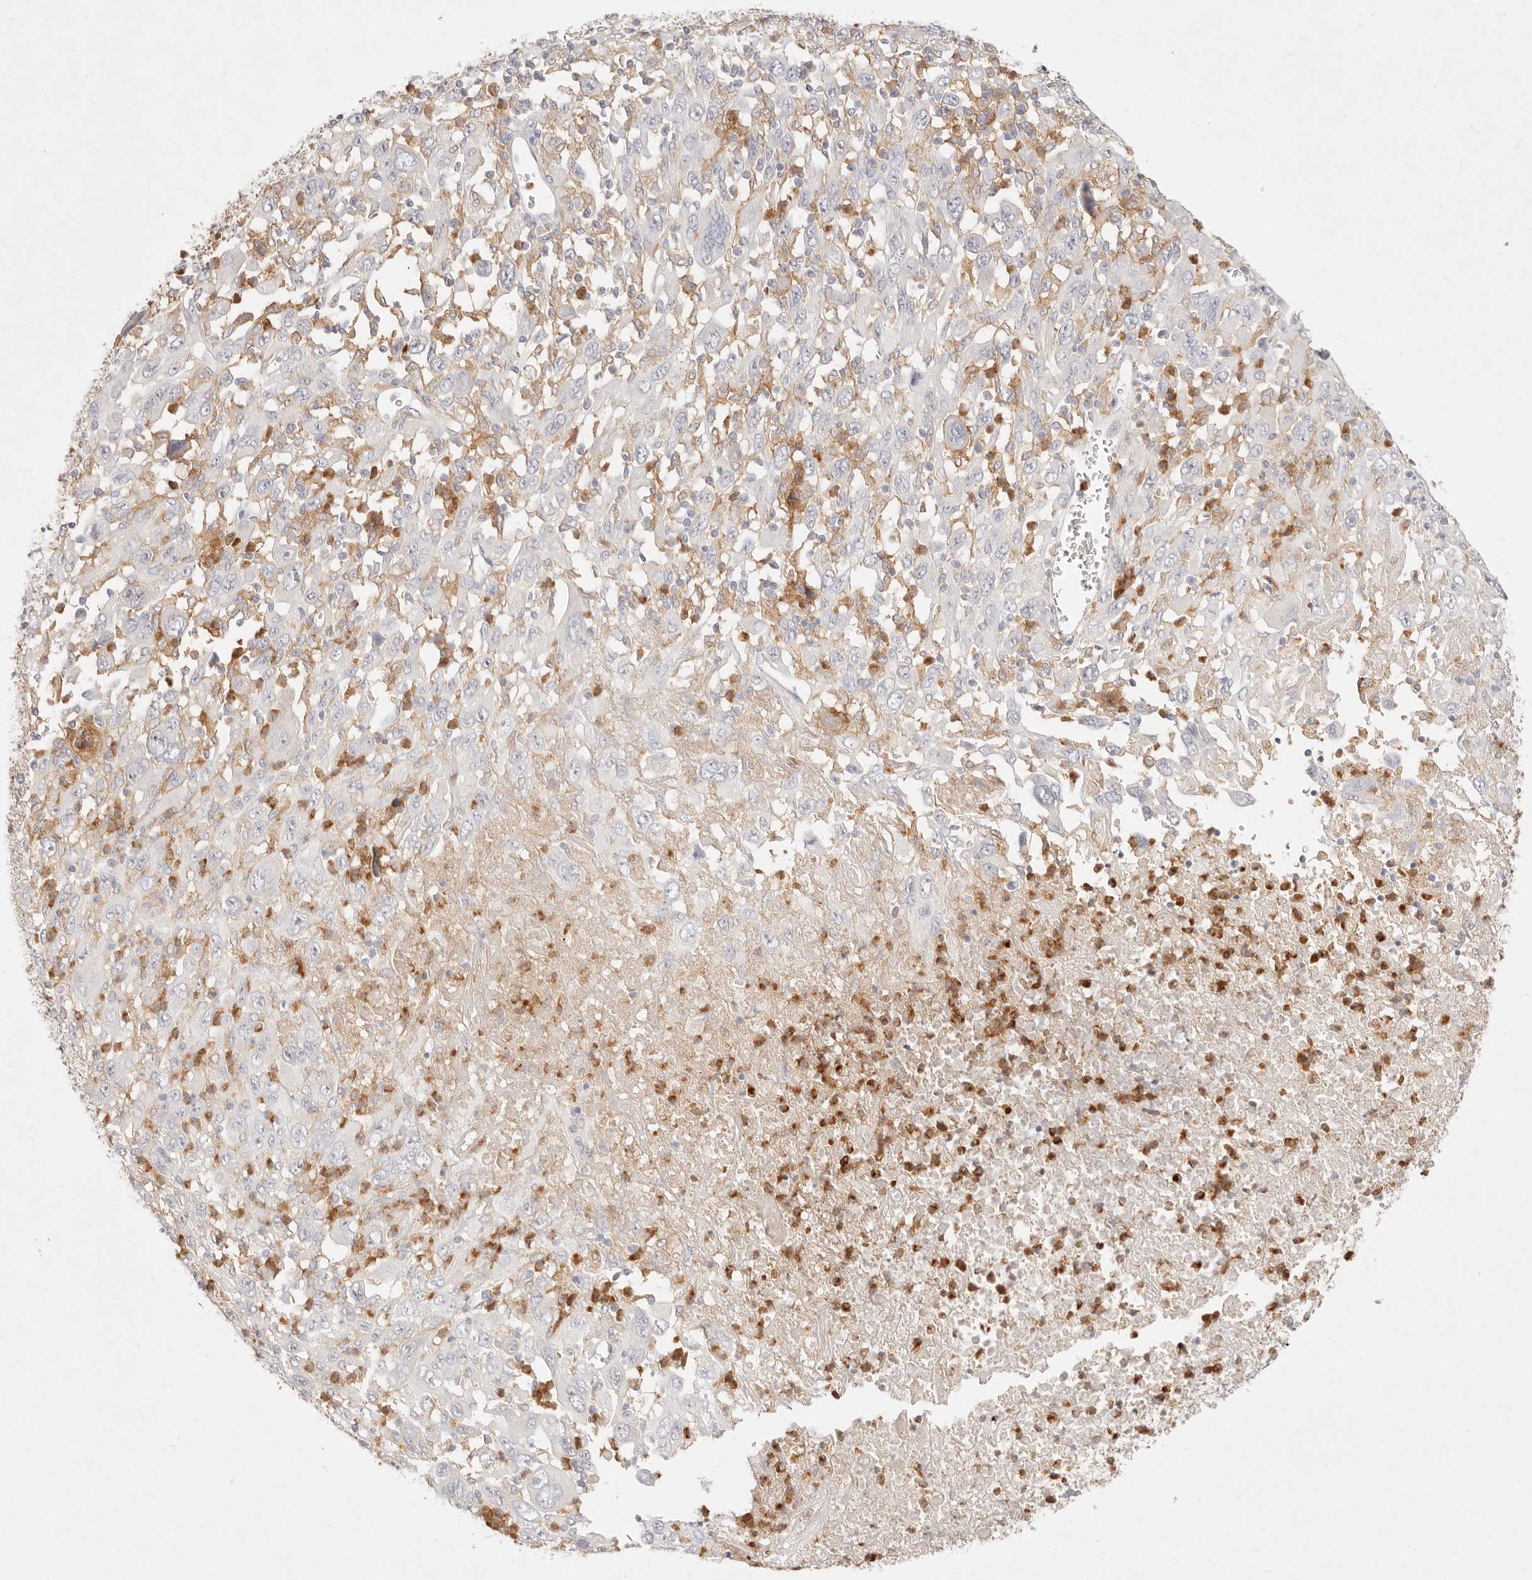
{"staining": {"intensity": "negative", "quantity": "none", "location": "none"}, "tissue": "melanoma", "cell_type": "Tumor cells", "image_type": "cancer", "snomed": [{"axis": "morphology", "description": "Malignant melanoma, Metastatic site"}, {"axis": "topography", "description": "Skin"}], "caption": "Melanoma stained for a protein using IHC exhibits no positivity tumor cells.", "gene": "GPR84", "patient": {"sex": "female", "age": 56}}